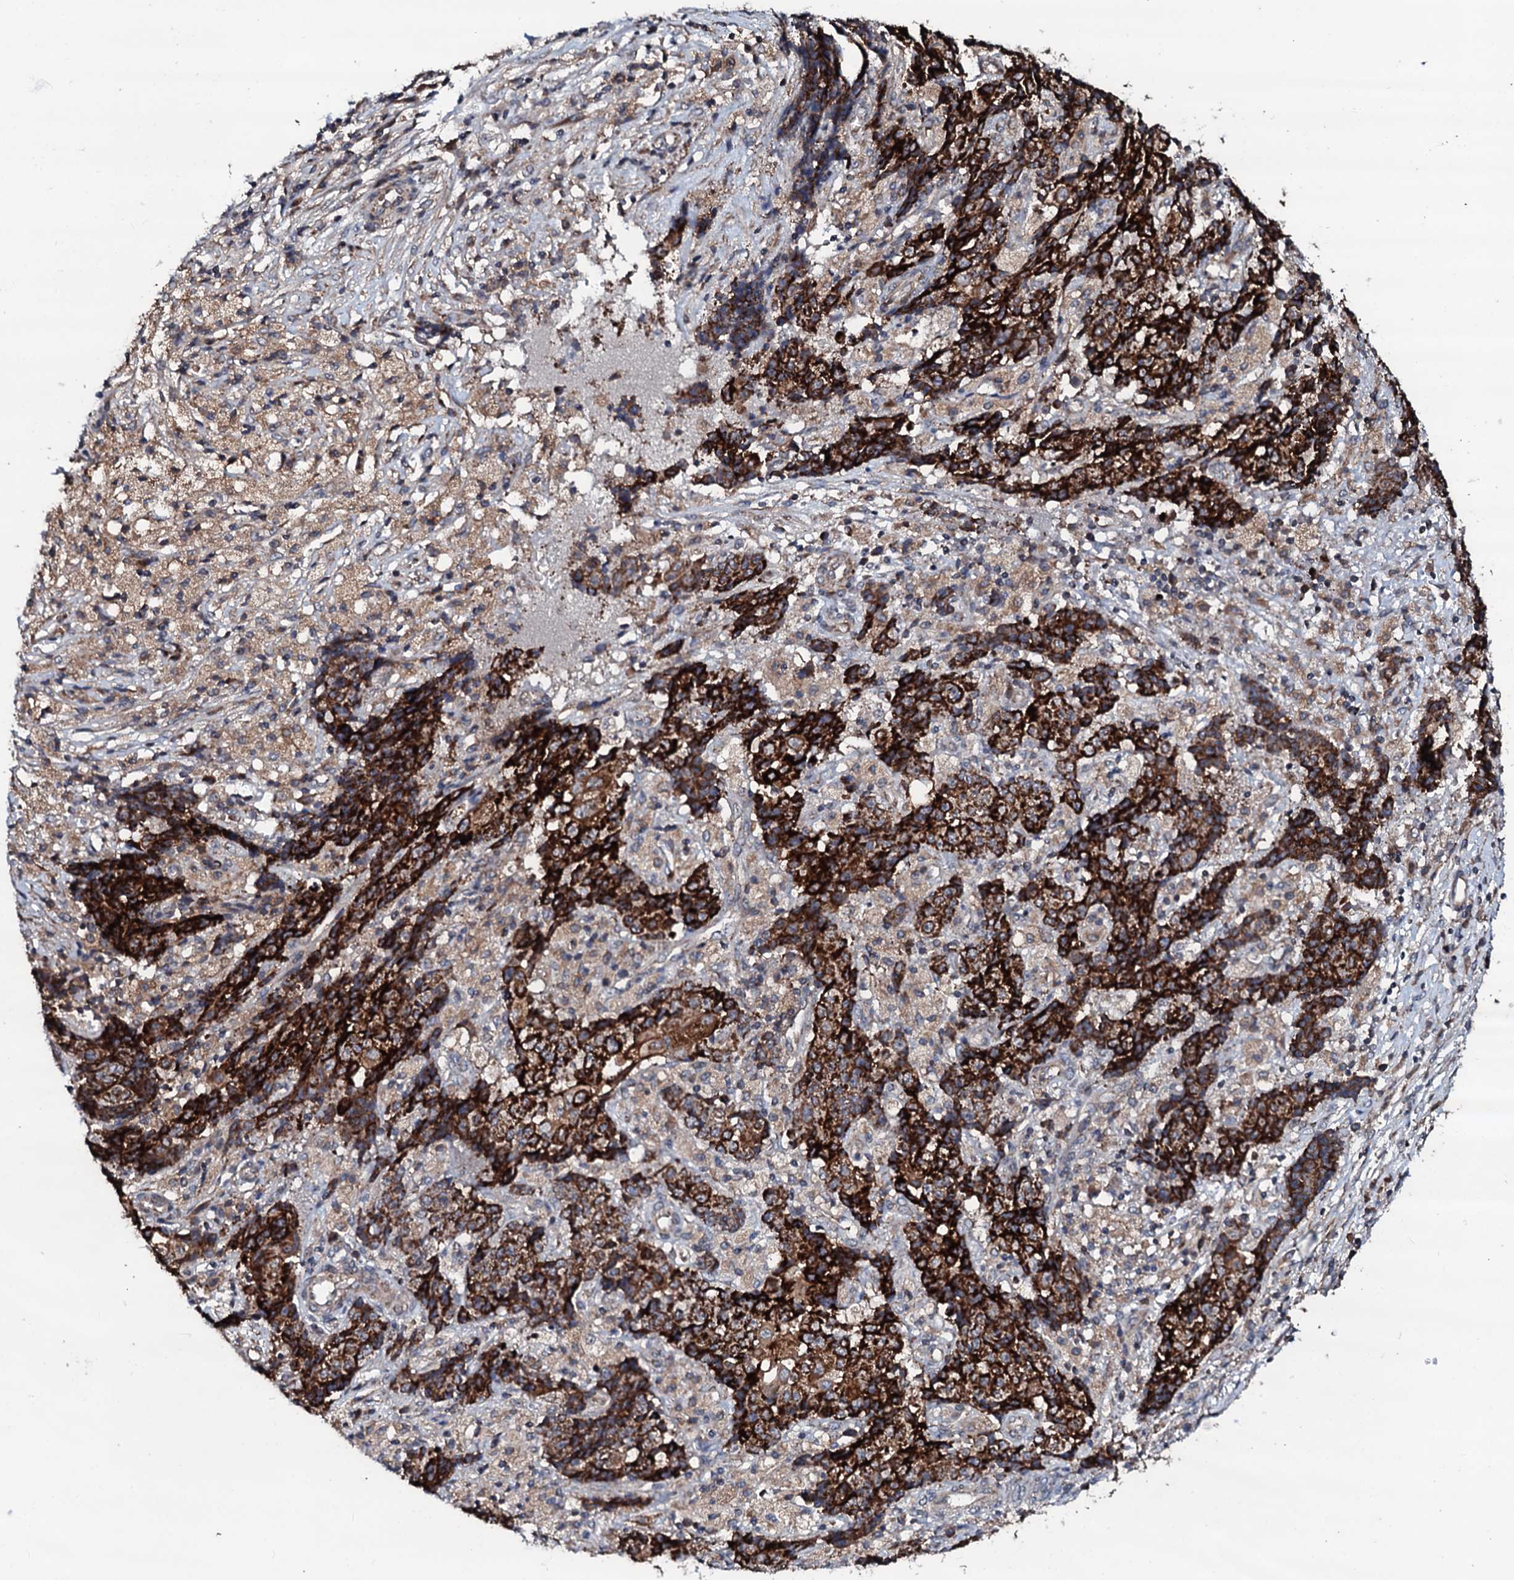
{"staining": {"intensity": "strong", "quantity": ">75%", "location": "cytoplasmic/membranous"}, "tissue": "ovarian cancer", "cell_type": "Tumor cells", "image_type": "cancer", "snomed": [{"axis": "morphology", "description": "Carcinoma, endometroid"}, {"axis": "topography", "description": "Ovary"}], "caption": "Immunohistochemical staining of ovarian endometroid carcinoma reveals high levels of strong cytoplasmic/membranous expression in about >75% of tumor cells.", "gene": "SDHAF2", "patient": {"sex": "female", "age": 42}}